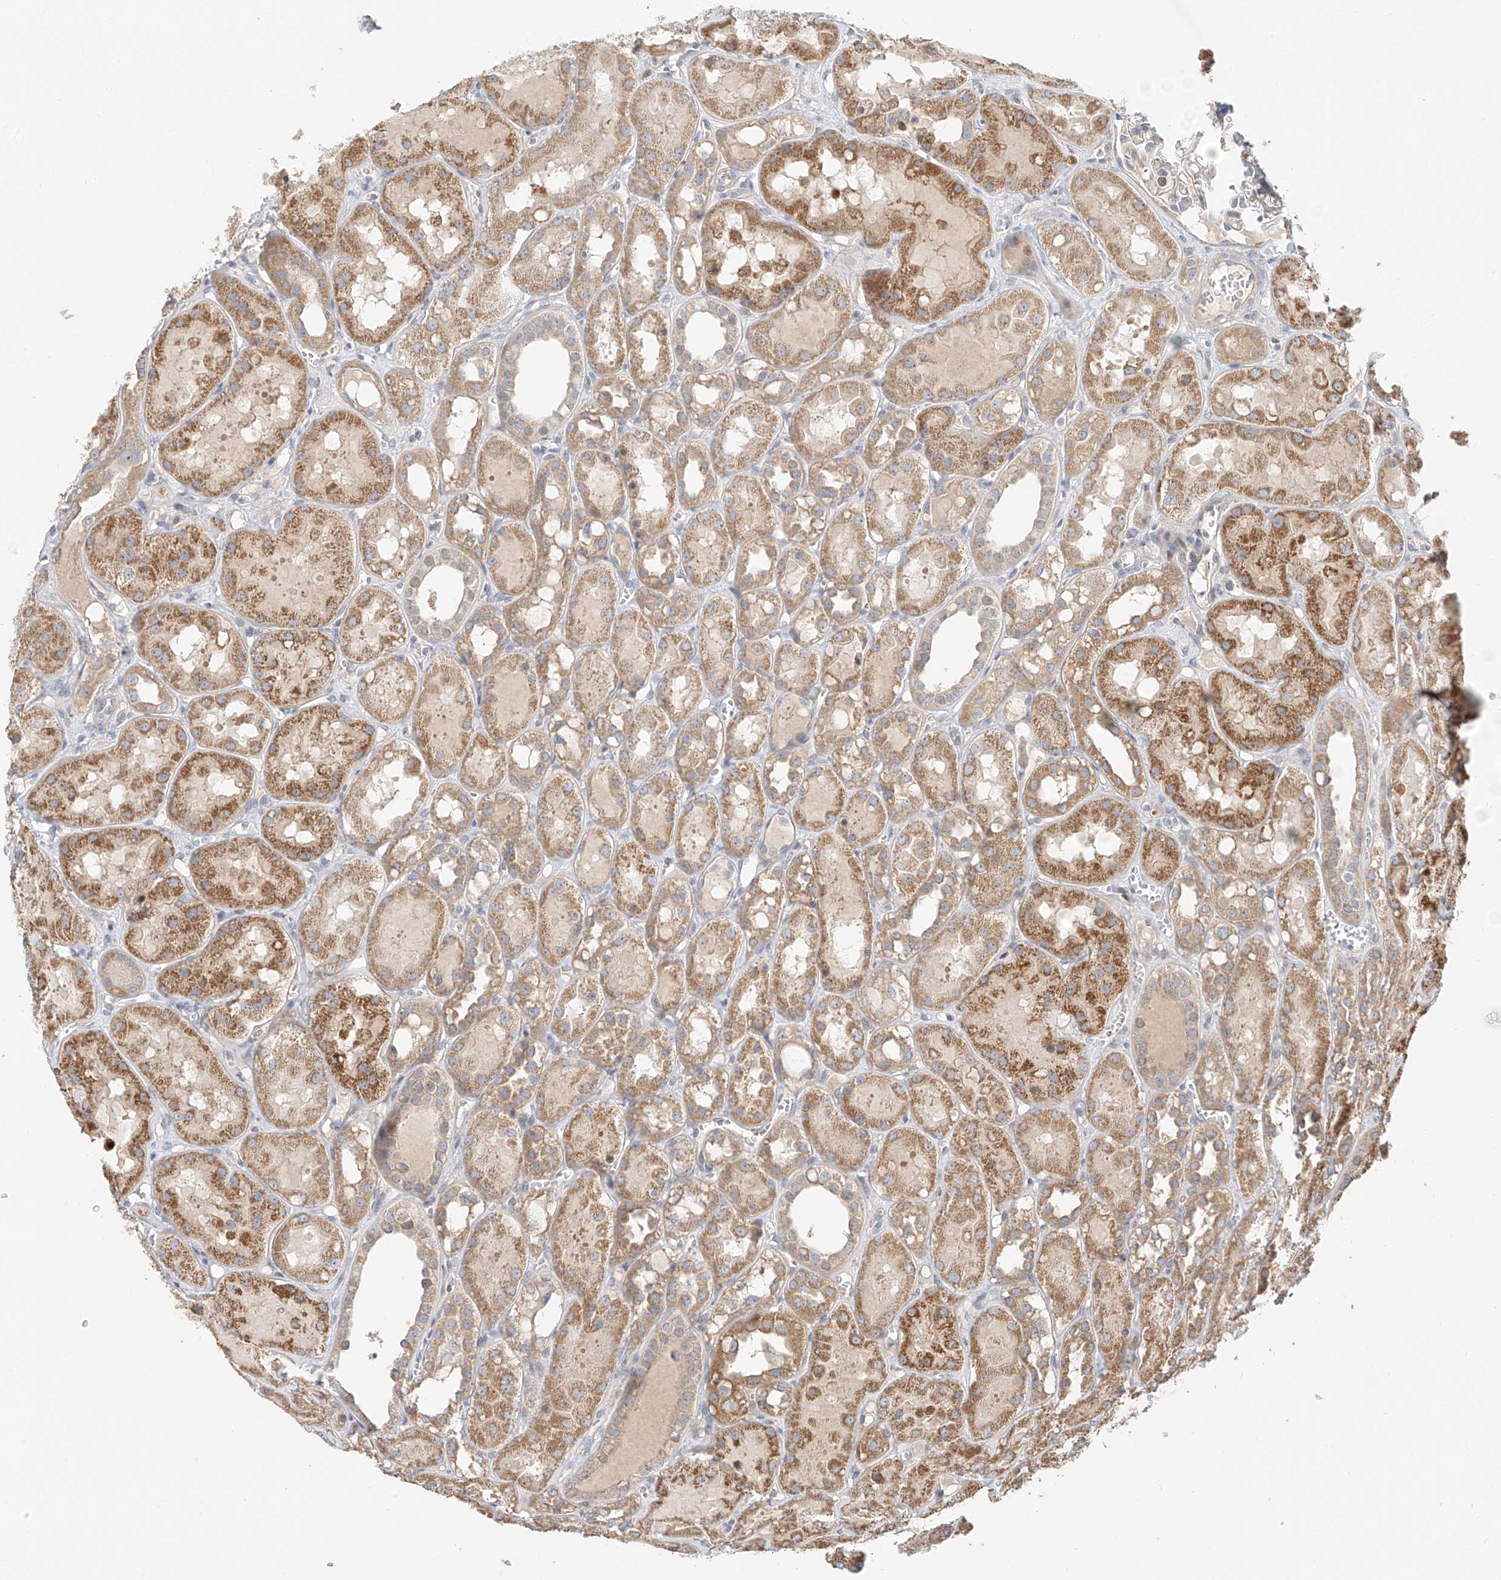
{"staining": {"intensity": "negative", "quantity": "none", "location": "none"}, "tissue": "kidney", "cell_type": "Cells in glomeruli", "image_type": "normal", "snomed": [{"axis": "morphology", "description": "Normal tissue, NOS"}, {"axis": "topography", "description": "Kidney"}], "caption": "Cells in glomeruli are negative for protein expression in unremarkable human kidney. (DAB (3,3'-diaminobenzidine) immunohistochemistry visualized using brightfield microscopy, high magnification).", "gene": "TMEM61", "patient": {"sex": "male", "age": 16}}